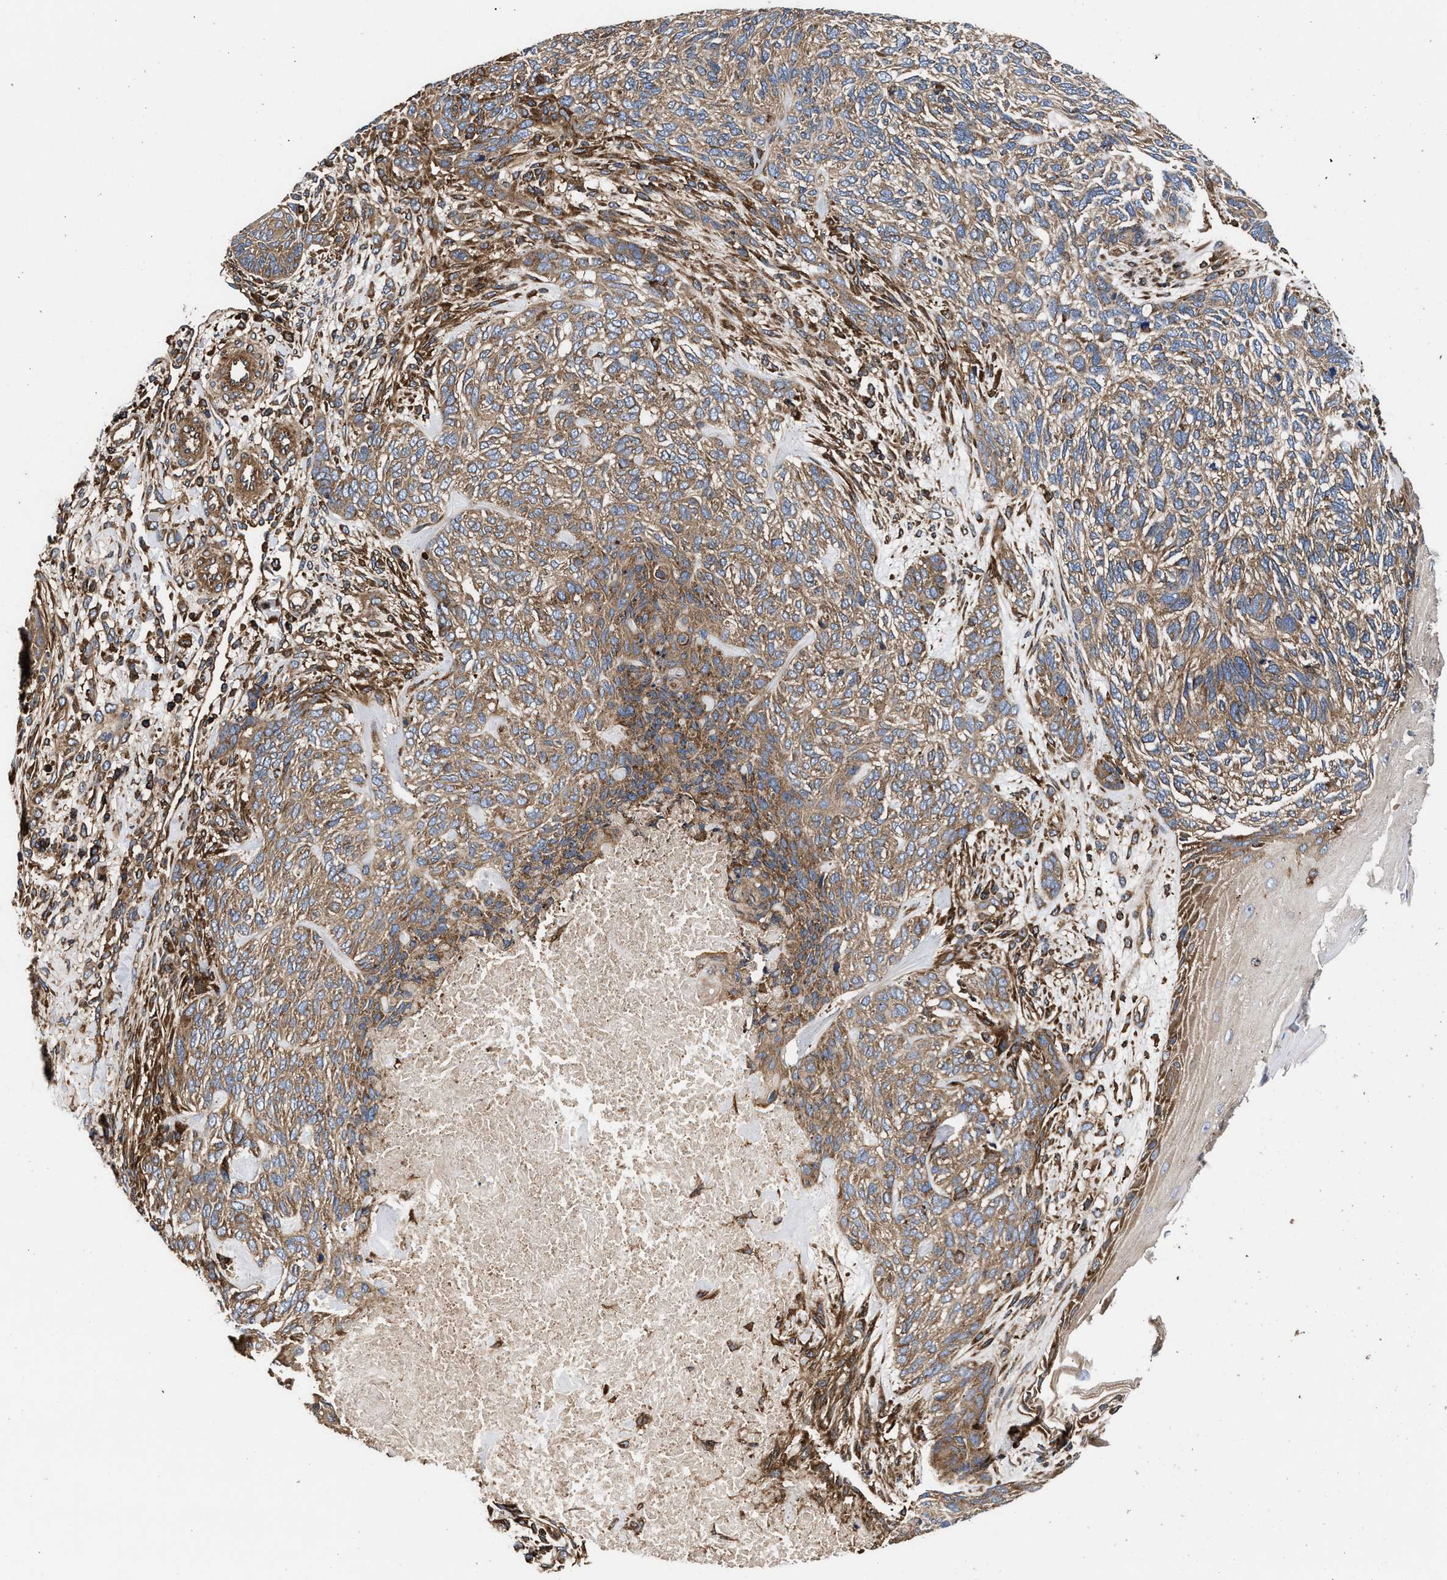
{"staining": {"intensity": "moderate", "quantity": ">75%", "location": "cytoplasmic/membranous"}, "tissue": "skin cancer", "cell_type": "Tumor cells", "image_type": "cancer", "snomed": [{"axis": "morphology", "description": "Basal cell carcinoma"}, {"axis": "topography", "description": "Skin"}], "caption": "High-power microscopy captured an immunohistochemistry micrograph of skin basal cell carcinoma, revealing moderate cytoplasmic/membranous positivity in approximately >75% of tumor cells.", "gene": "KYAT1", "patient": {"sex": "male", "age": 55}}